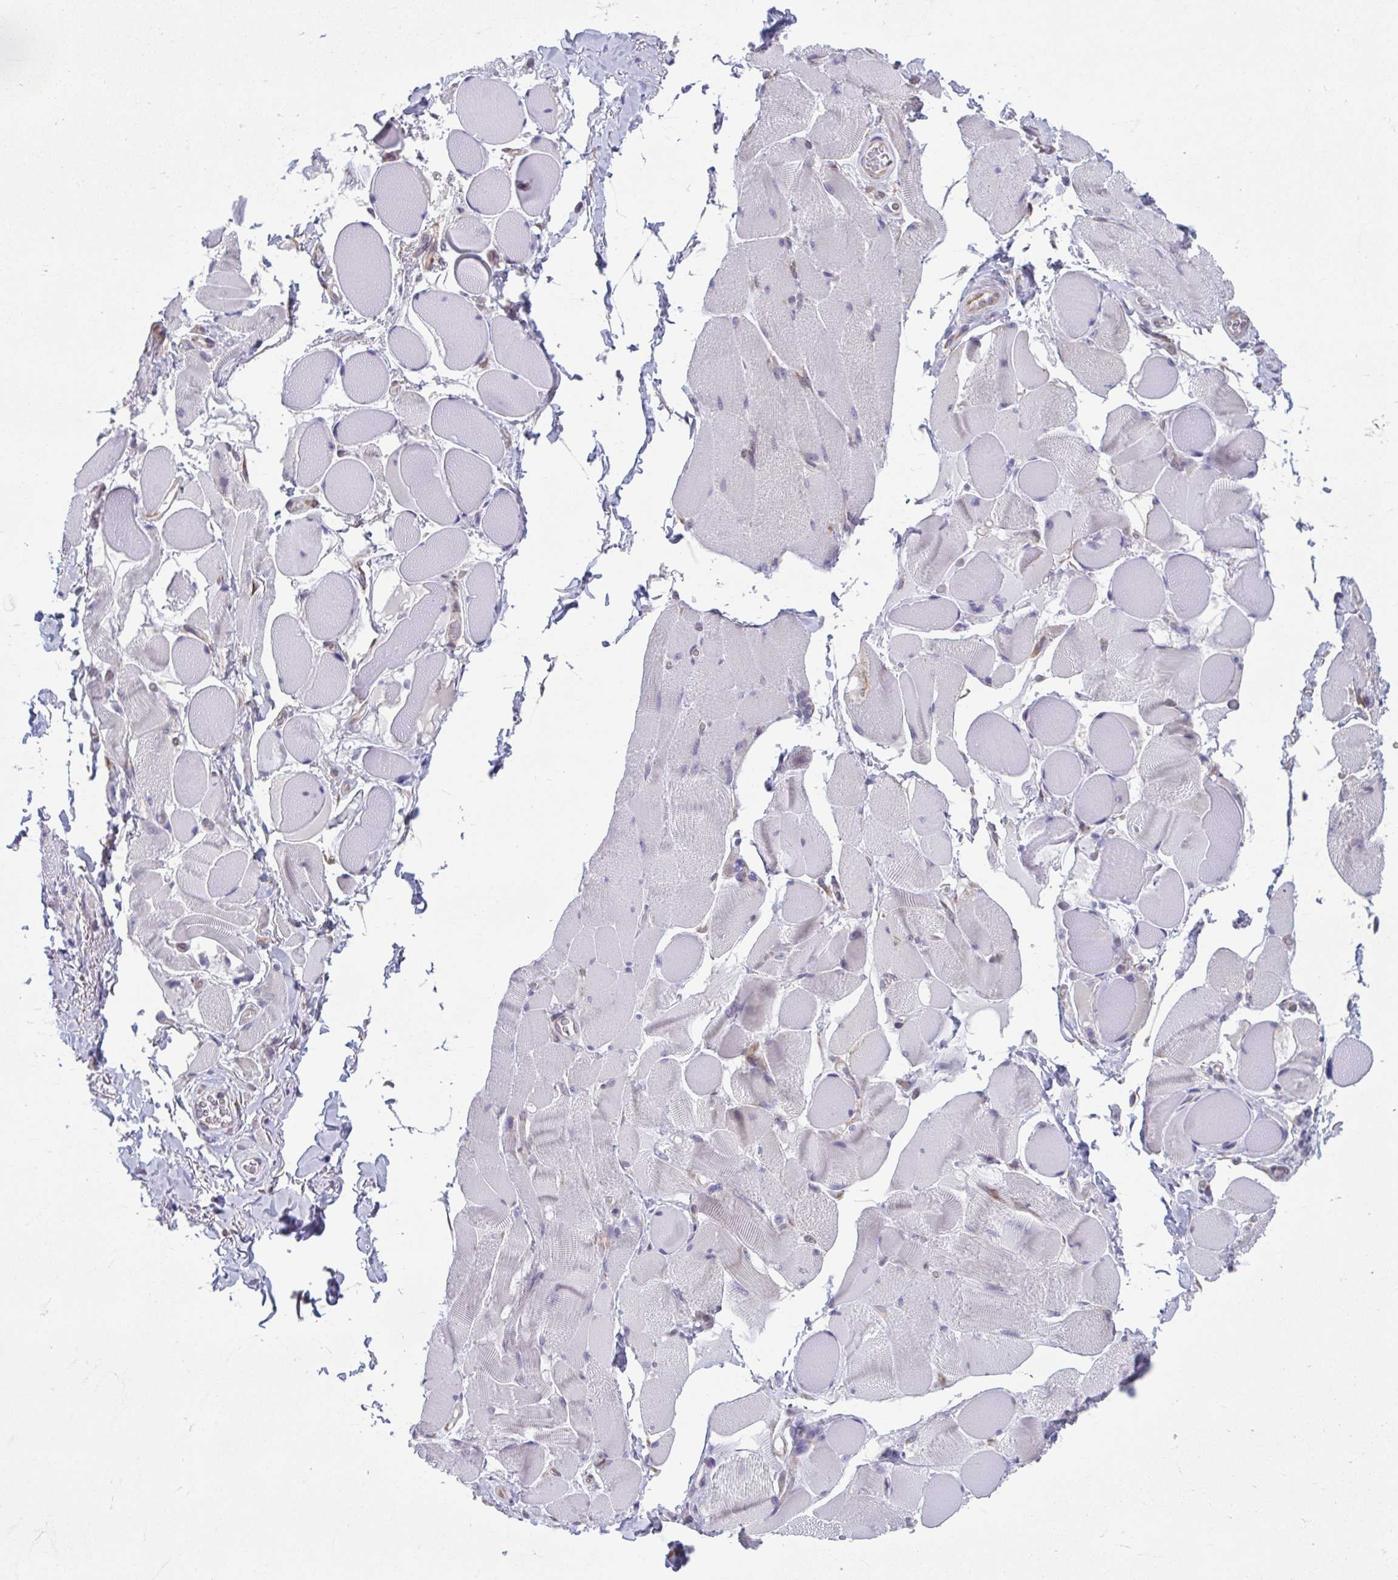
{"staining": {"intensity": "negative", "quantity": "none", "location": "none"}, "tissue": "skeletal muscle", "cell_type": "Myocytes", "image_type": "normal", "snomed": [{"axis": "morphology", "description": "Normal tissue, NOS"}, {"axis": "topography", "description": "Skeletal muscle"}, {"axis": "topography", "description": "Anal"}, {"axis": "topography", "description": "Peripheral nerve tissue"}], "caption": "Immunohistochemistry of benign skeletal muscle exhibits no staining in myocytes.", "gene": "TMEM108", "patient": {"sex": "male", "age": 53}}